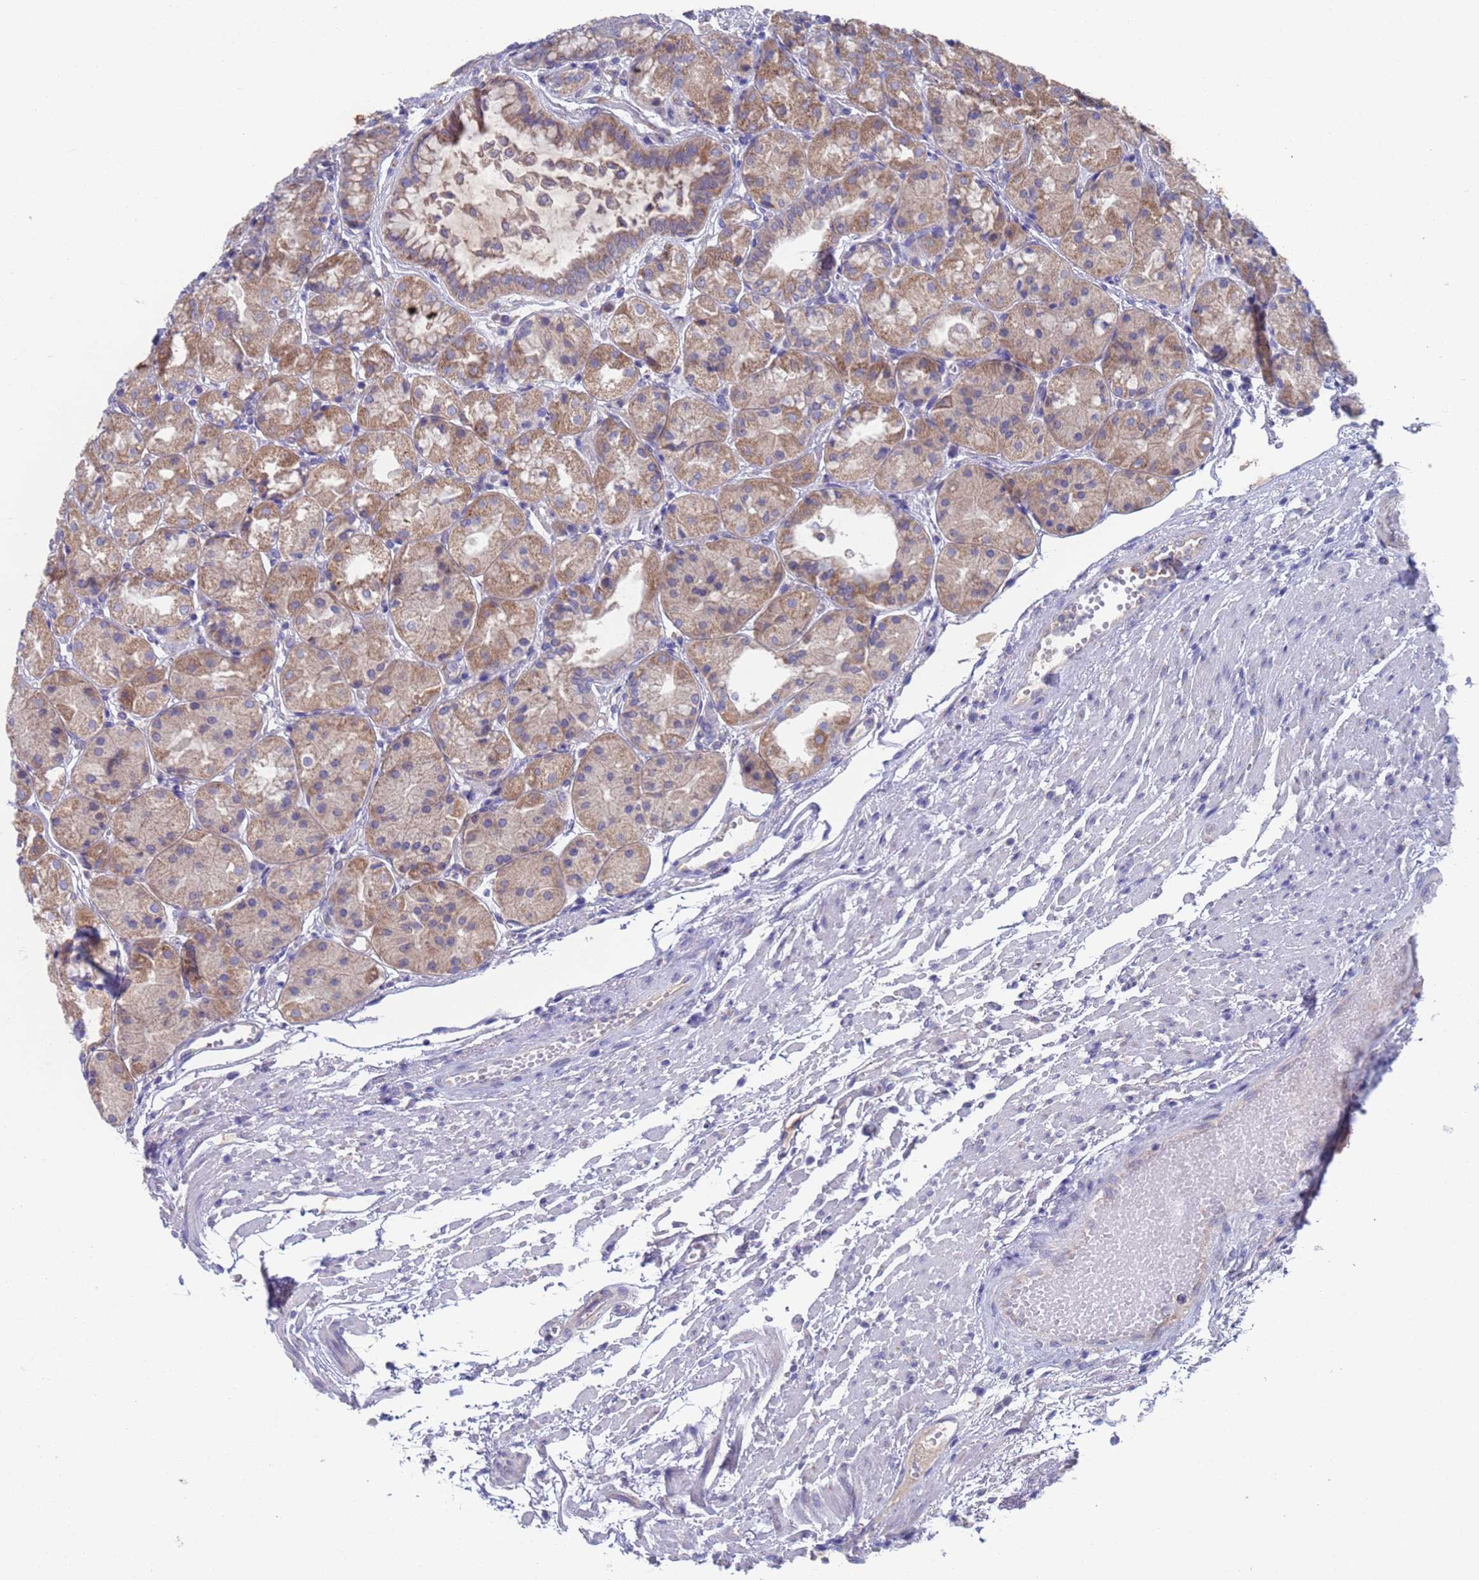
{"staining": {"intensity": "moderate", "quantity": ">75%", "location": "cytoplasmic/membranous"}, "tissue": "stomach", "cell_type": "Glandular cells", "image_type": "normal", "snomed": [{"axis": "morphology", "description": "Normal tissue, NOS"}, {"axis": "topography", "description": "Stomach, upper"}], "caption": "Stomach was stained to show a protein in brown. There is medium levels of moderate cytoplasmic/membranous expression in approximately >75% of glandular cells.", "gene": "PET117", "patient": {"sex": "male", "age": 72}}